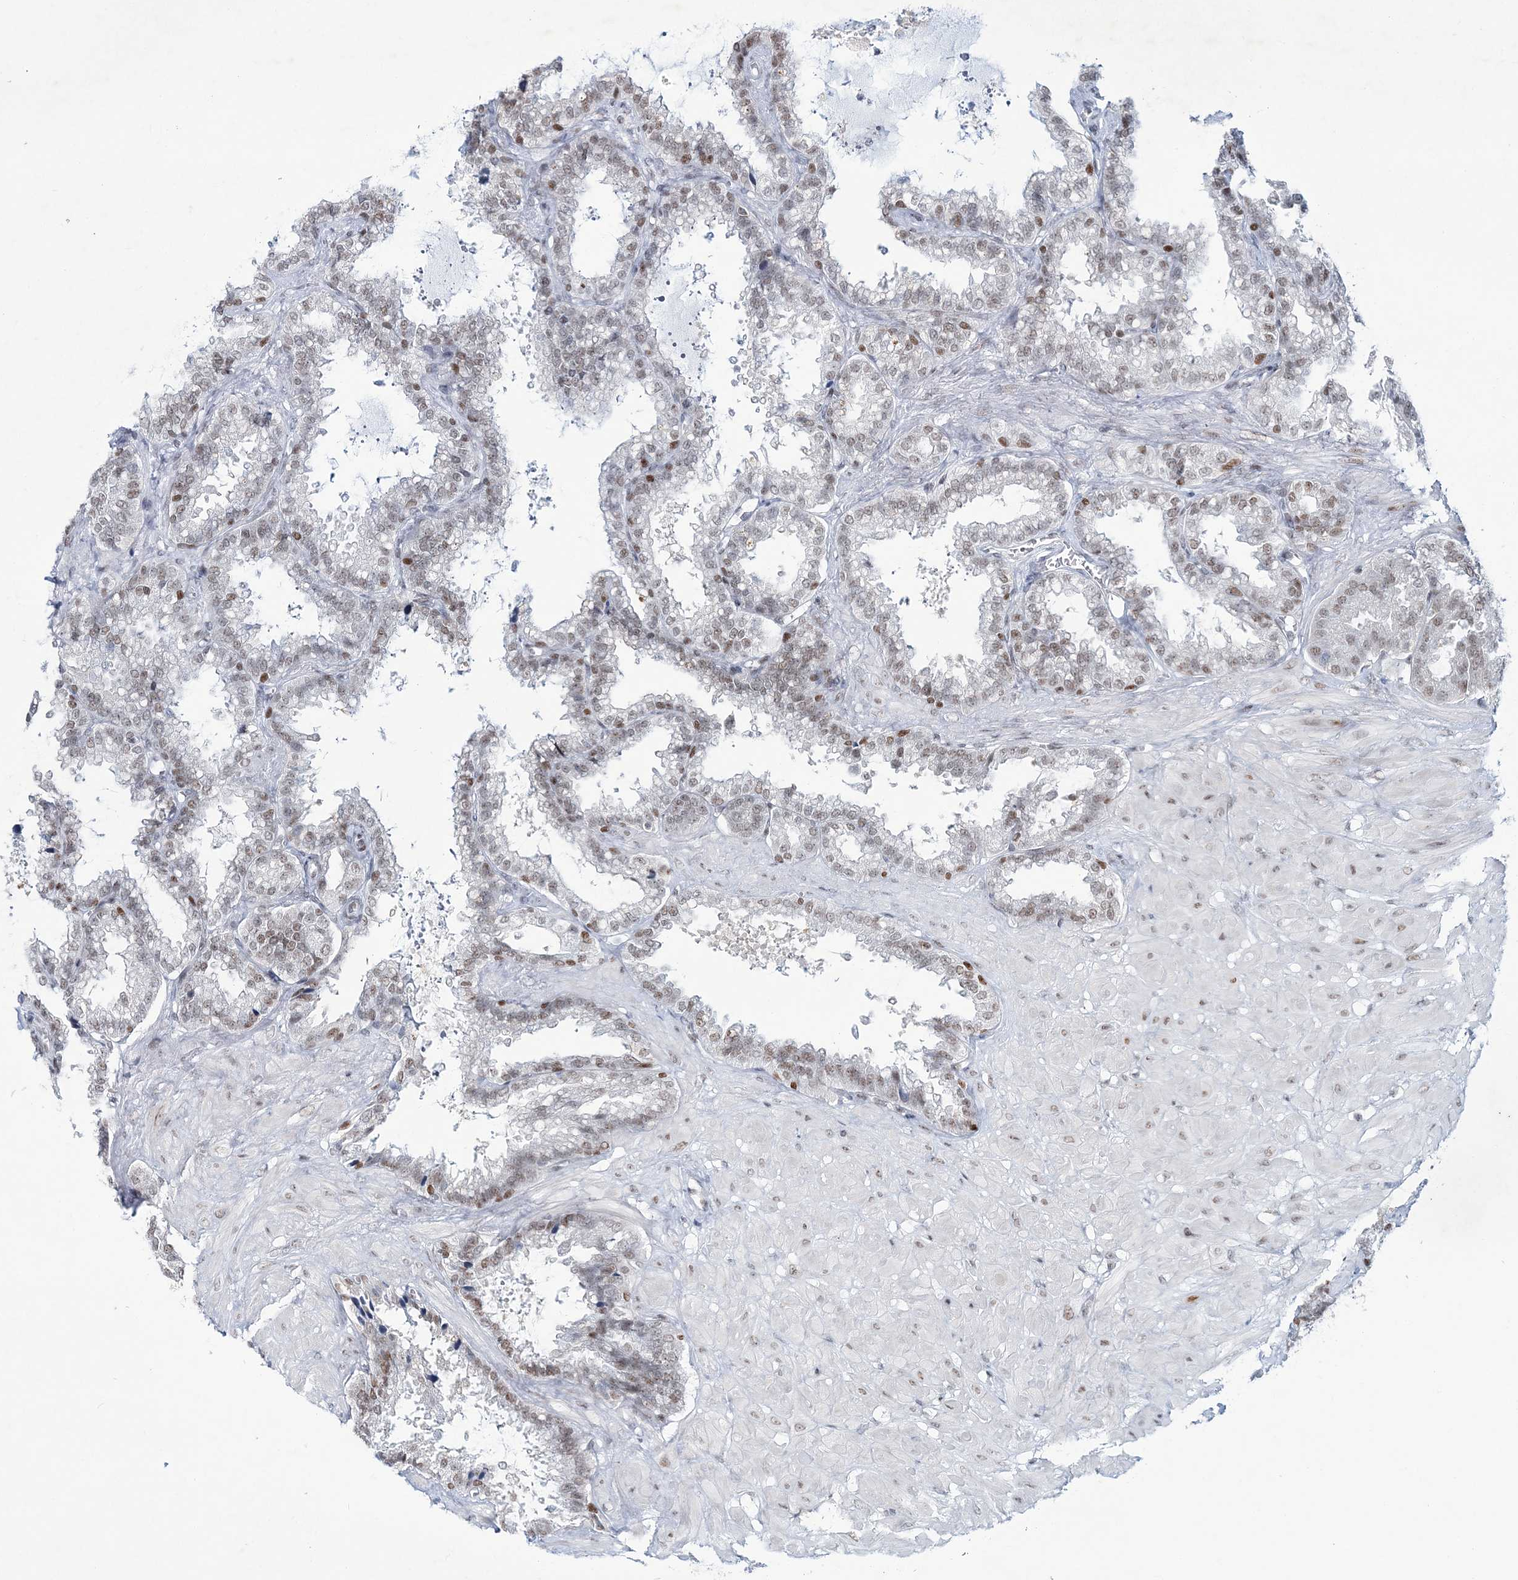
{"staining": {"intensity": "moderate", "quantity": "<25%", "location": "nuclear"}, "tissue": "seminal vesicle", "cell_type": "Glandular cells", "image_type": "normal", "snomed": [{"axis": "morphology", "description": "Normal tissue, NOS"}, {"axis": "topography", "description": "Seminal veicle"}], "caption": "Immunohistochemistry histopathology image of unremarkable seminal vesicle: seminal vesicle stained using IHC exhibits low levels of moderate protein expression localized specifically in the nuclear of glandular cells, appearing as a nuclear brown color.", "gene": "LRRFIP2", "patient": {"sex": "male", "age": 46}}